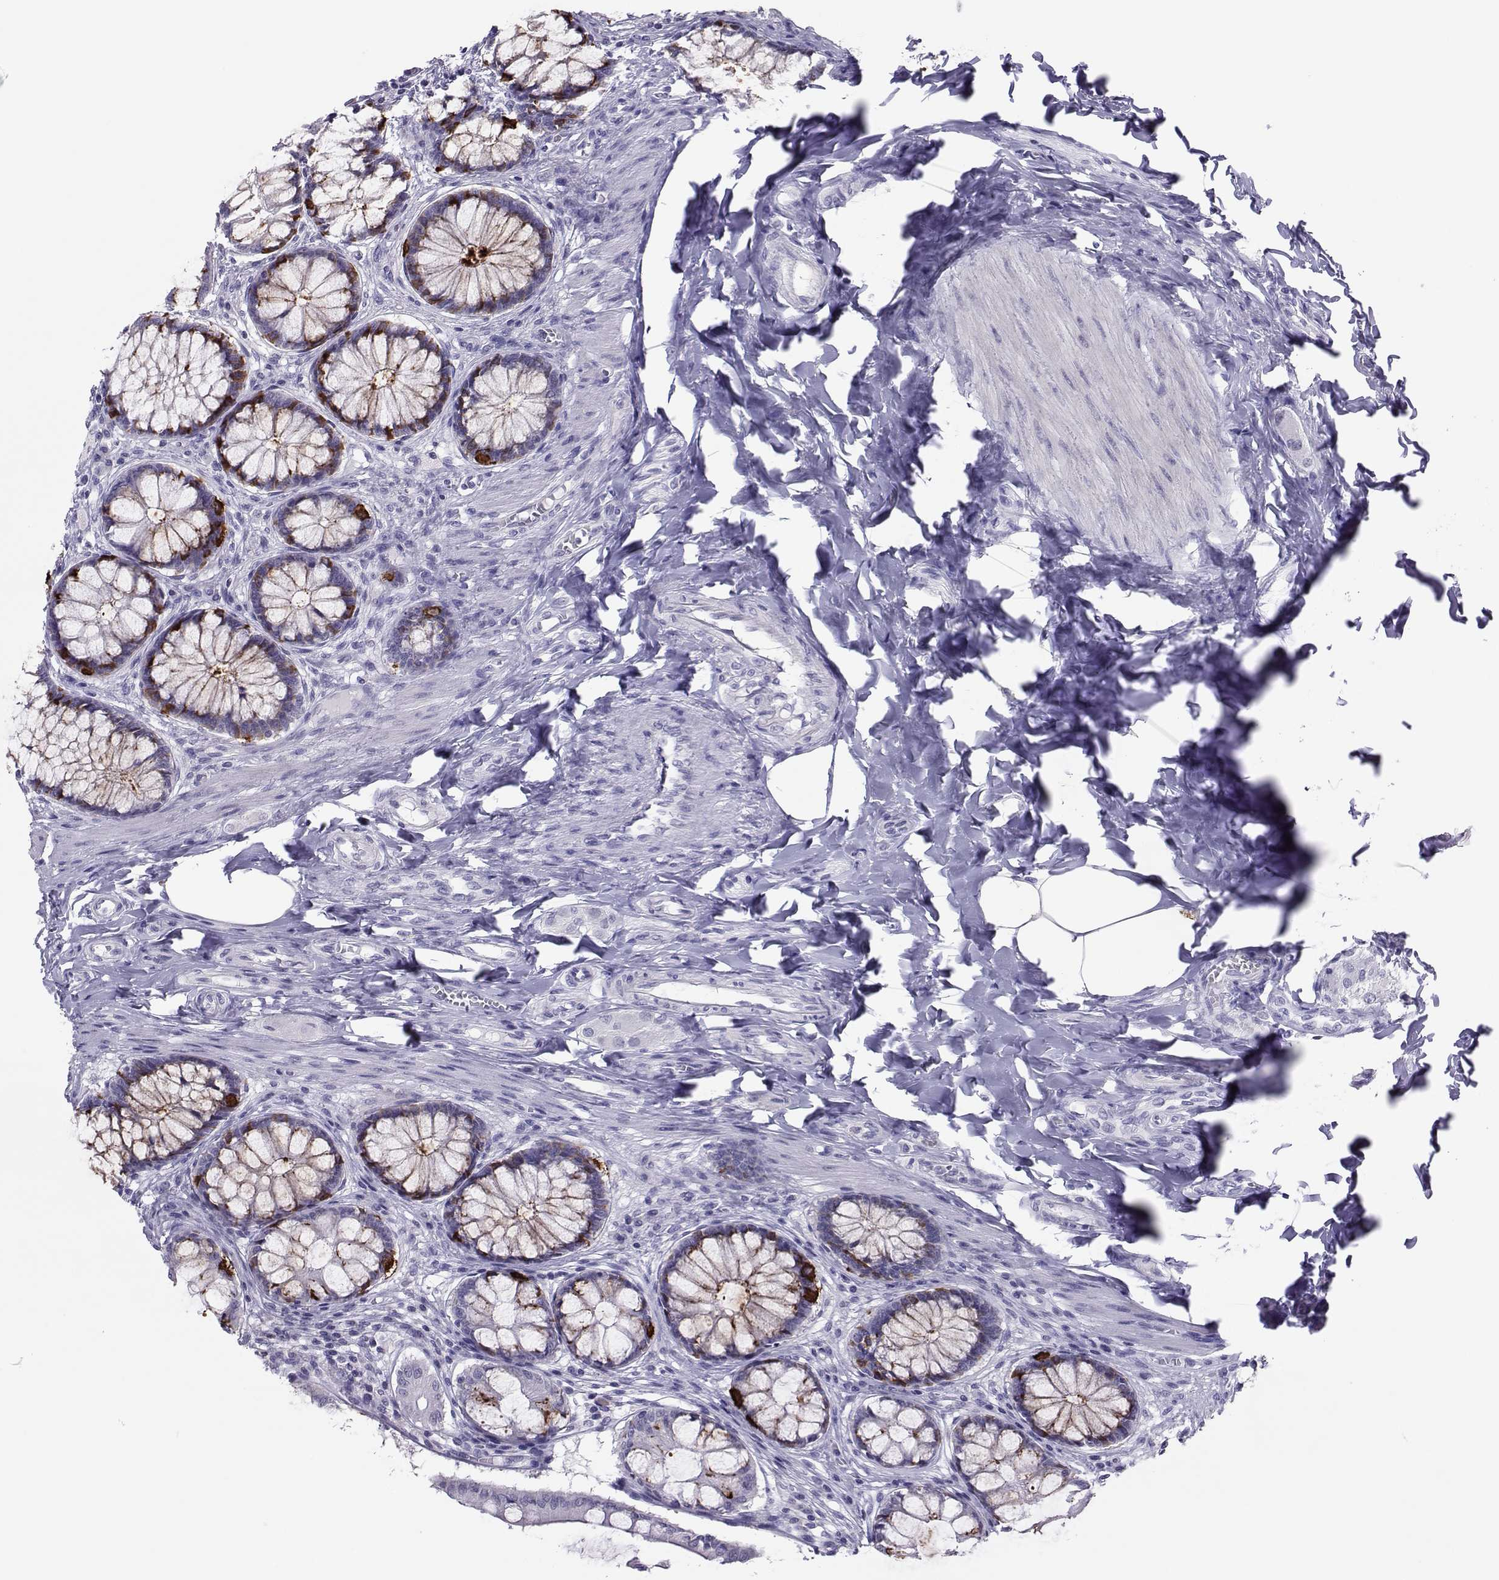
{"staining": {"intensity": "negative", "quantity": "none", "location": "none"}, "tissue": "colon", "cell_type": "Endothelial cells", "image_type": "normal", "snomed": [{"axis": "morphology", "description": "Normal tissue, NOS"}, {"axis": "topography", "description": "Colon"}], "caption": "IHC micrograph of benign human colon stained for a protein (brown), which exhibits no expression in endothelial cells.", "gene": "TRPM7", "patient": {"sex": "female", "age": 65}}